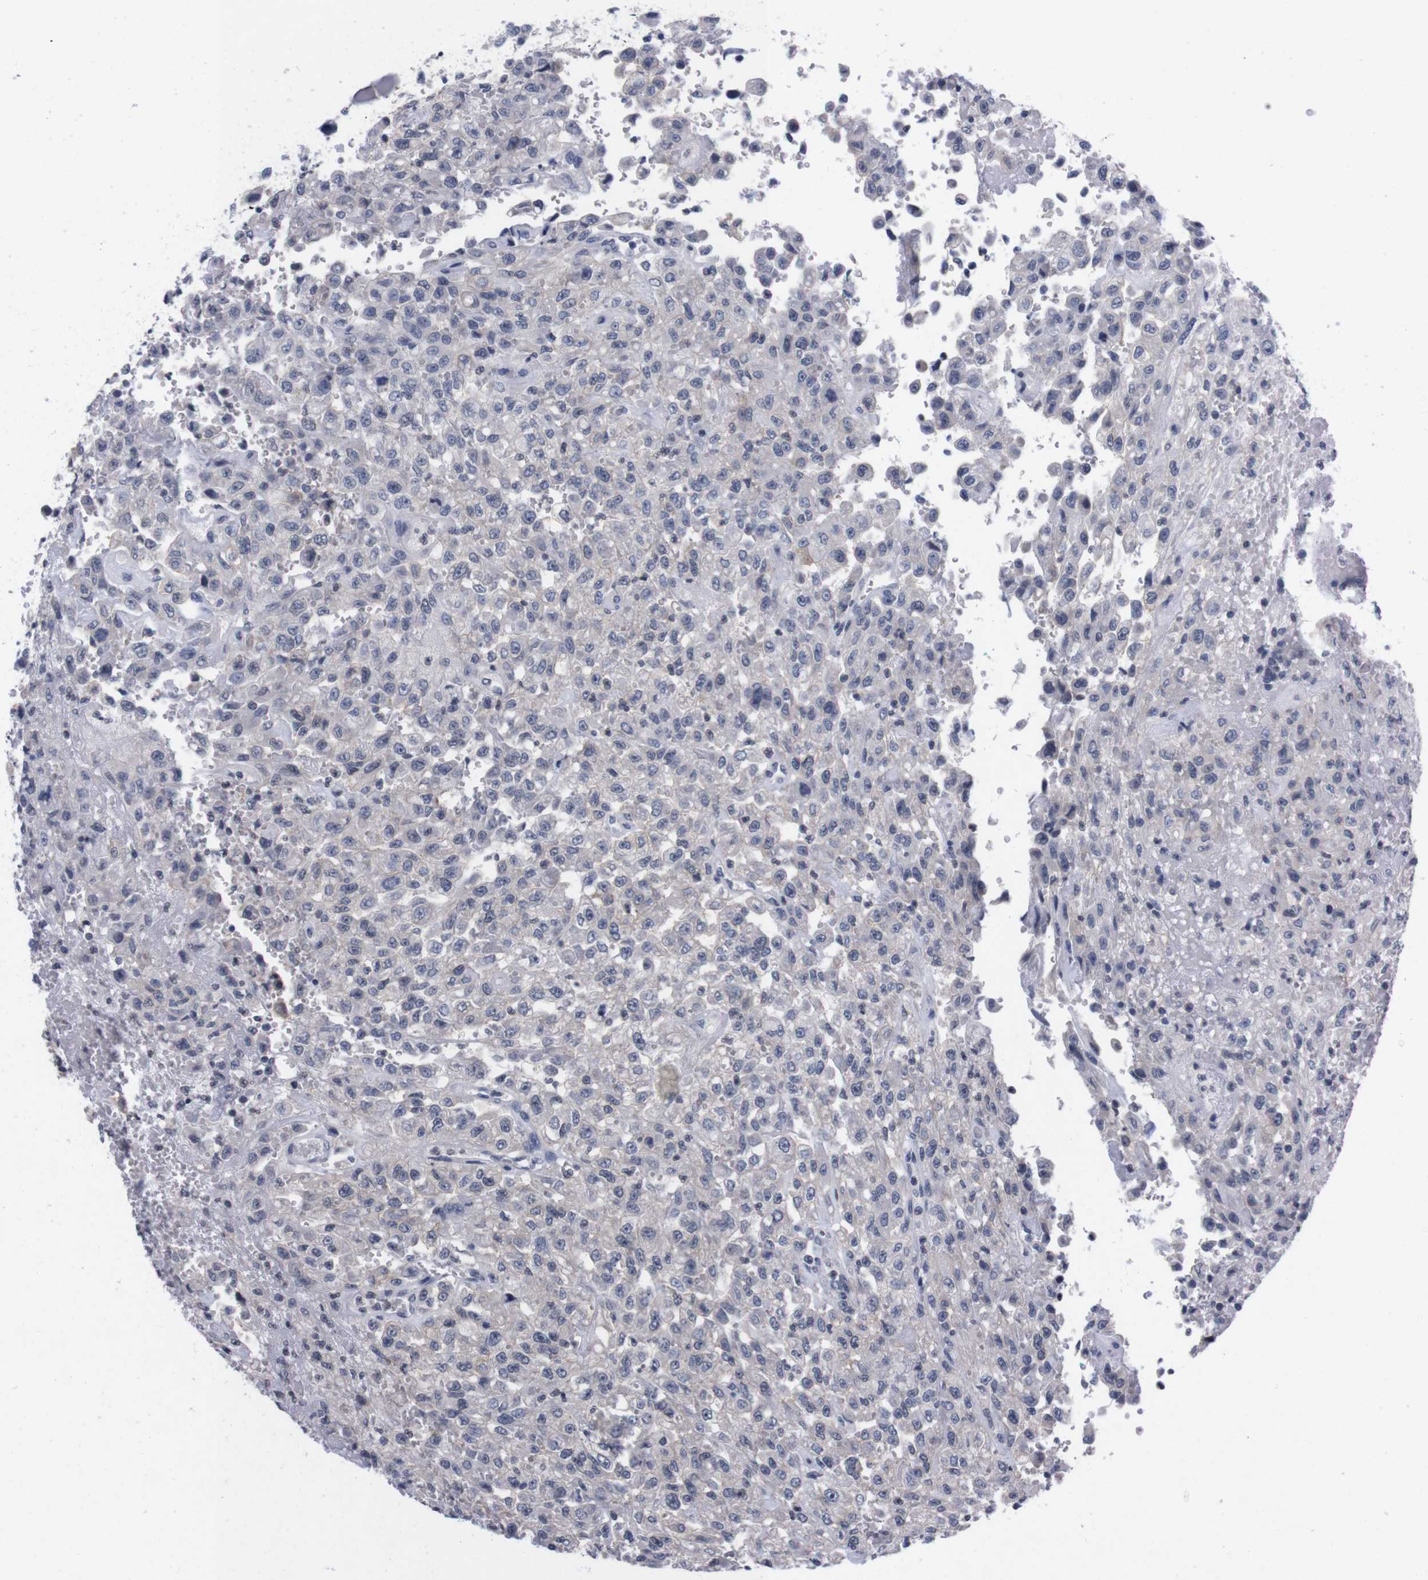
{"staining": {"intensity": "negative", "quantity": "none", "location": "none"}, "tissue": "urothelial cancer", "cell_type": "Tumor cells", "image_type": "cancer", "snomed": [{"axis": "morphology", "description": "Urothelial carcinoma, High grade"}, {"axis": "topography", "description": "Urinary bladder"}], "caption": "Immunohistochemistry image of human urothelial cancer stained for a protein (brown), which exhibits no positivity in tumor cells.", "gene": "TNFRSF21", "patient": {"sex": "male", "age": 46}}